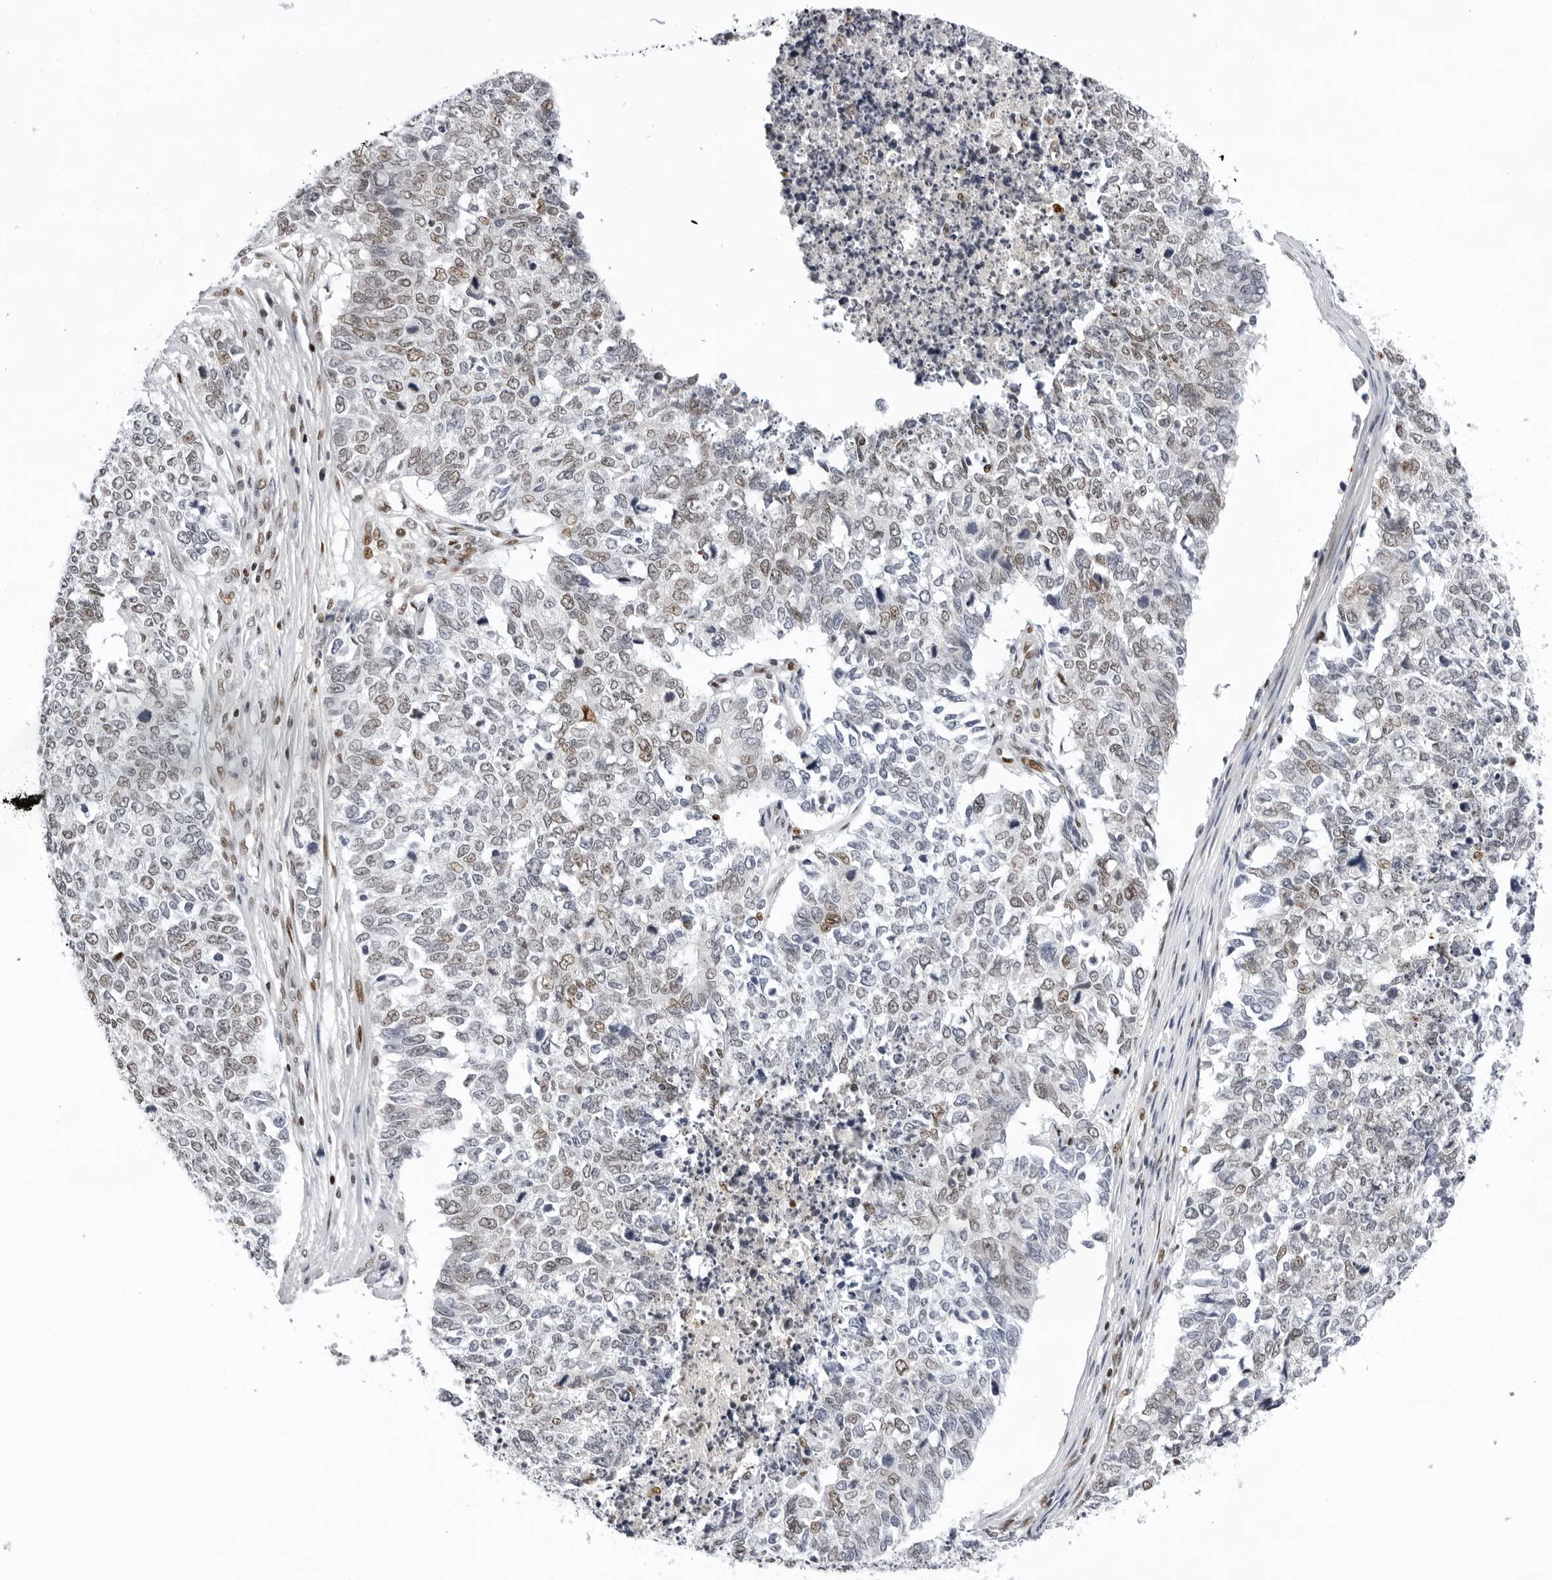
{"staining": {"intensity": "weak", "quantity": "<25%", "location": "nuclear"}, "tissue": "cervical cancer", "cell_type": "Tumor cells", "image_type": "cancer", "snomed": [{"axis": "morphology", "description": "Squamous cell carcinoma, NOS"}, {"axis": "topography", "description": "Cervix"}], "caption": "The micrograph shows no significant staining in tumor cells of cervical cancer.", "gene": "OGG1", "patient": {"sex": "female", "age": 63}}